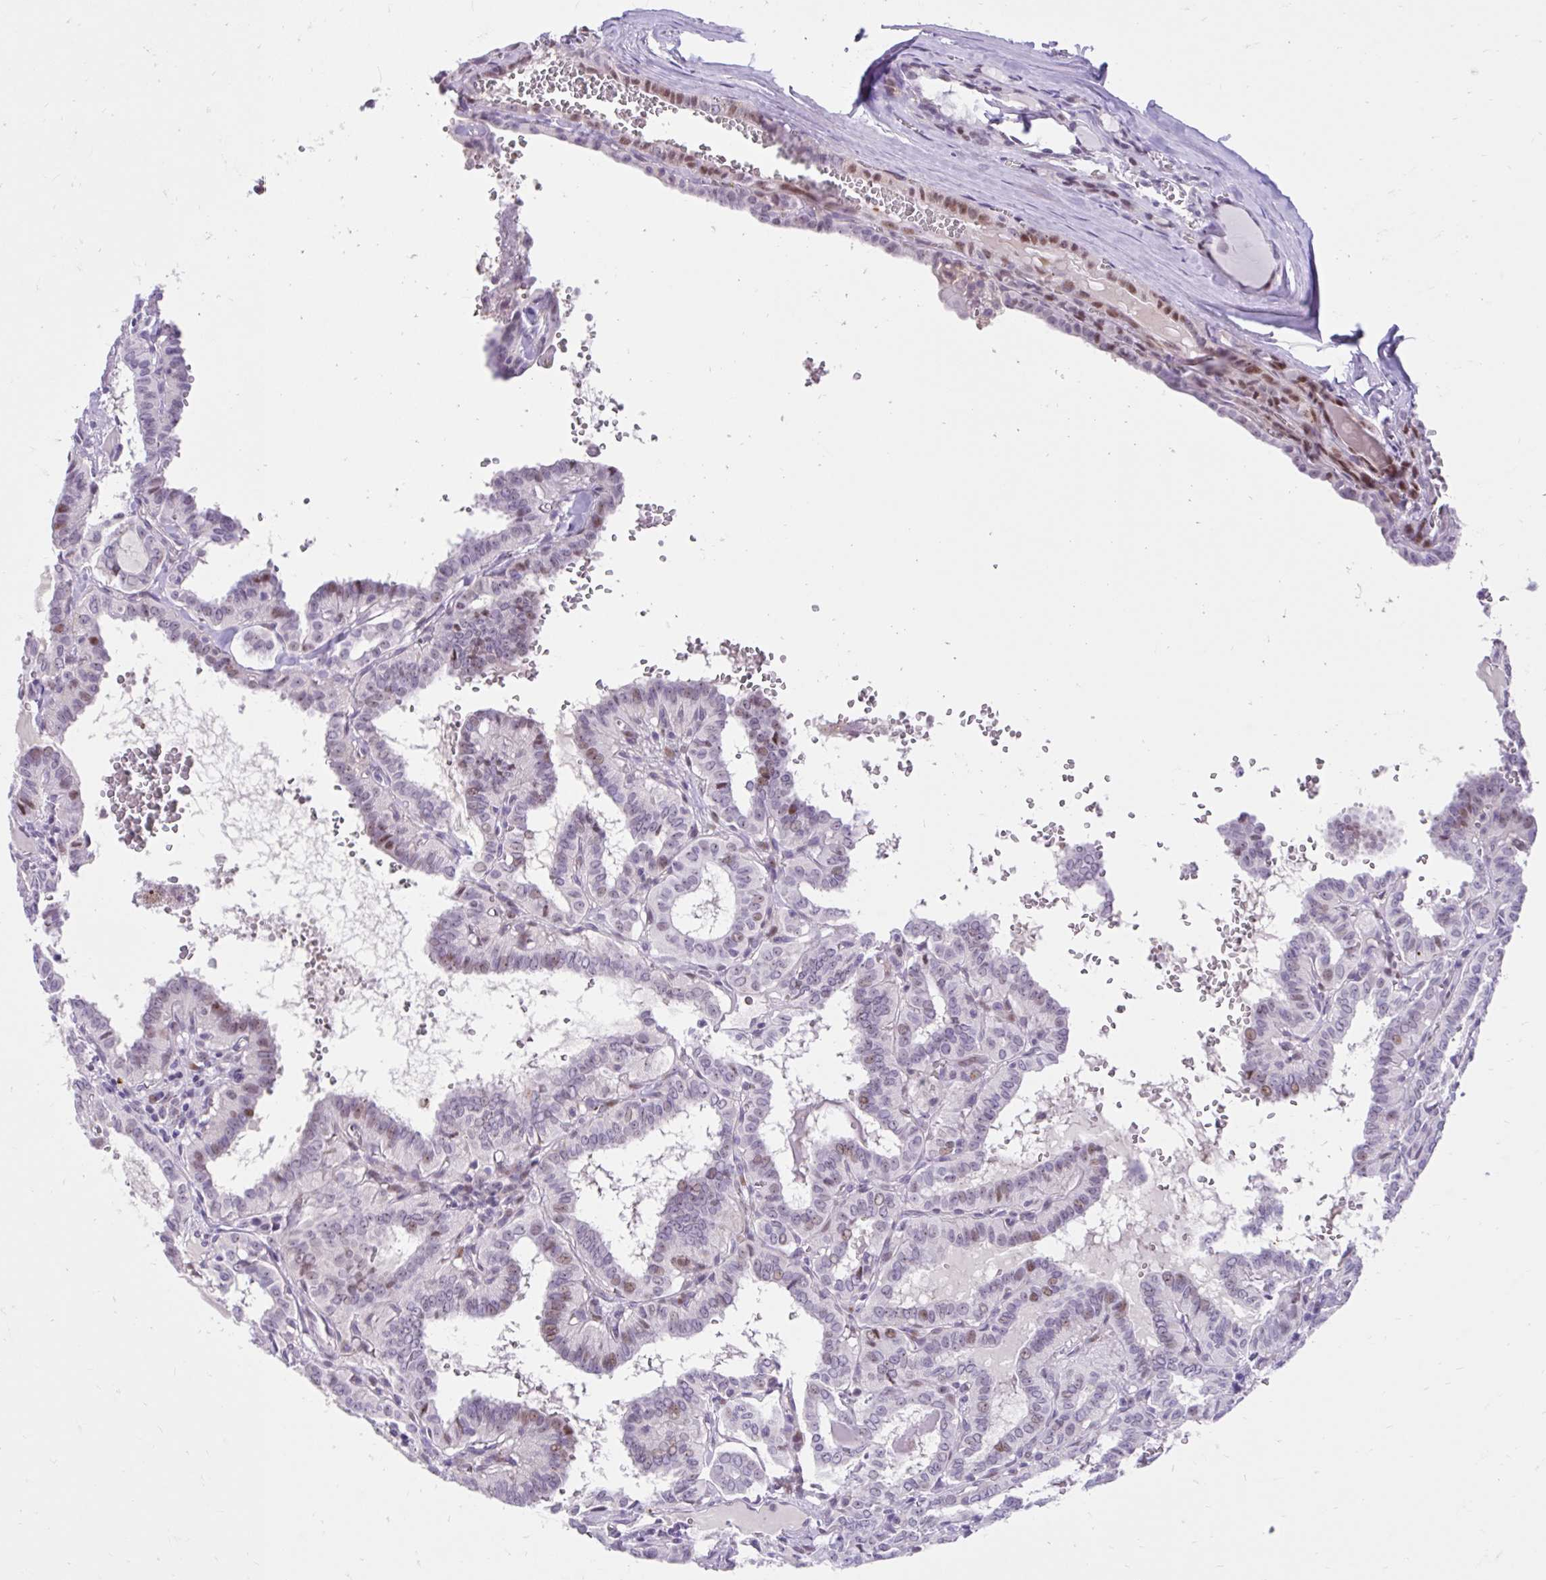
{"staining": {"intensity": "moderate", "quantity": "<25%", "location": "nuclear"}, "tissue": "thyroid cancer", "cell_type": "Tumor cells", "image_type": "cancer", "snomed": [{"axis": "morphology", "description": "Papillary adenocarcinoma, NOS"}, {"axis": "topography", "description": "Thyroid gland"}], "caption": "A photomicrograph showing moderate nuclear positivity in approximately <25% of tumor cells in papillary adenocarcinoma (thyroid), as visualized by brown immunohistochemical staining.", "gene": "NHLH2", "patient": {"sex": "female", "age": 21}}